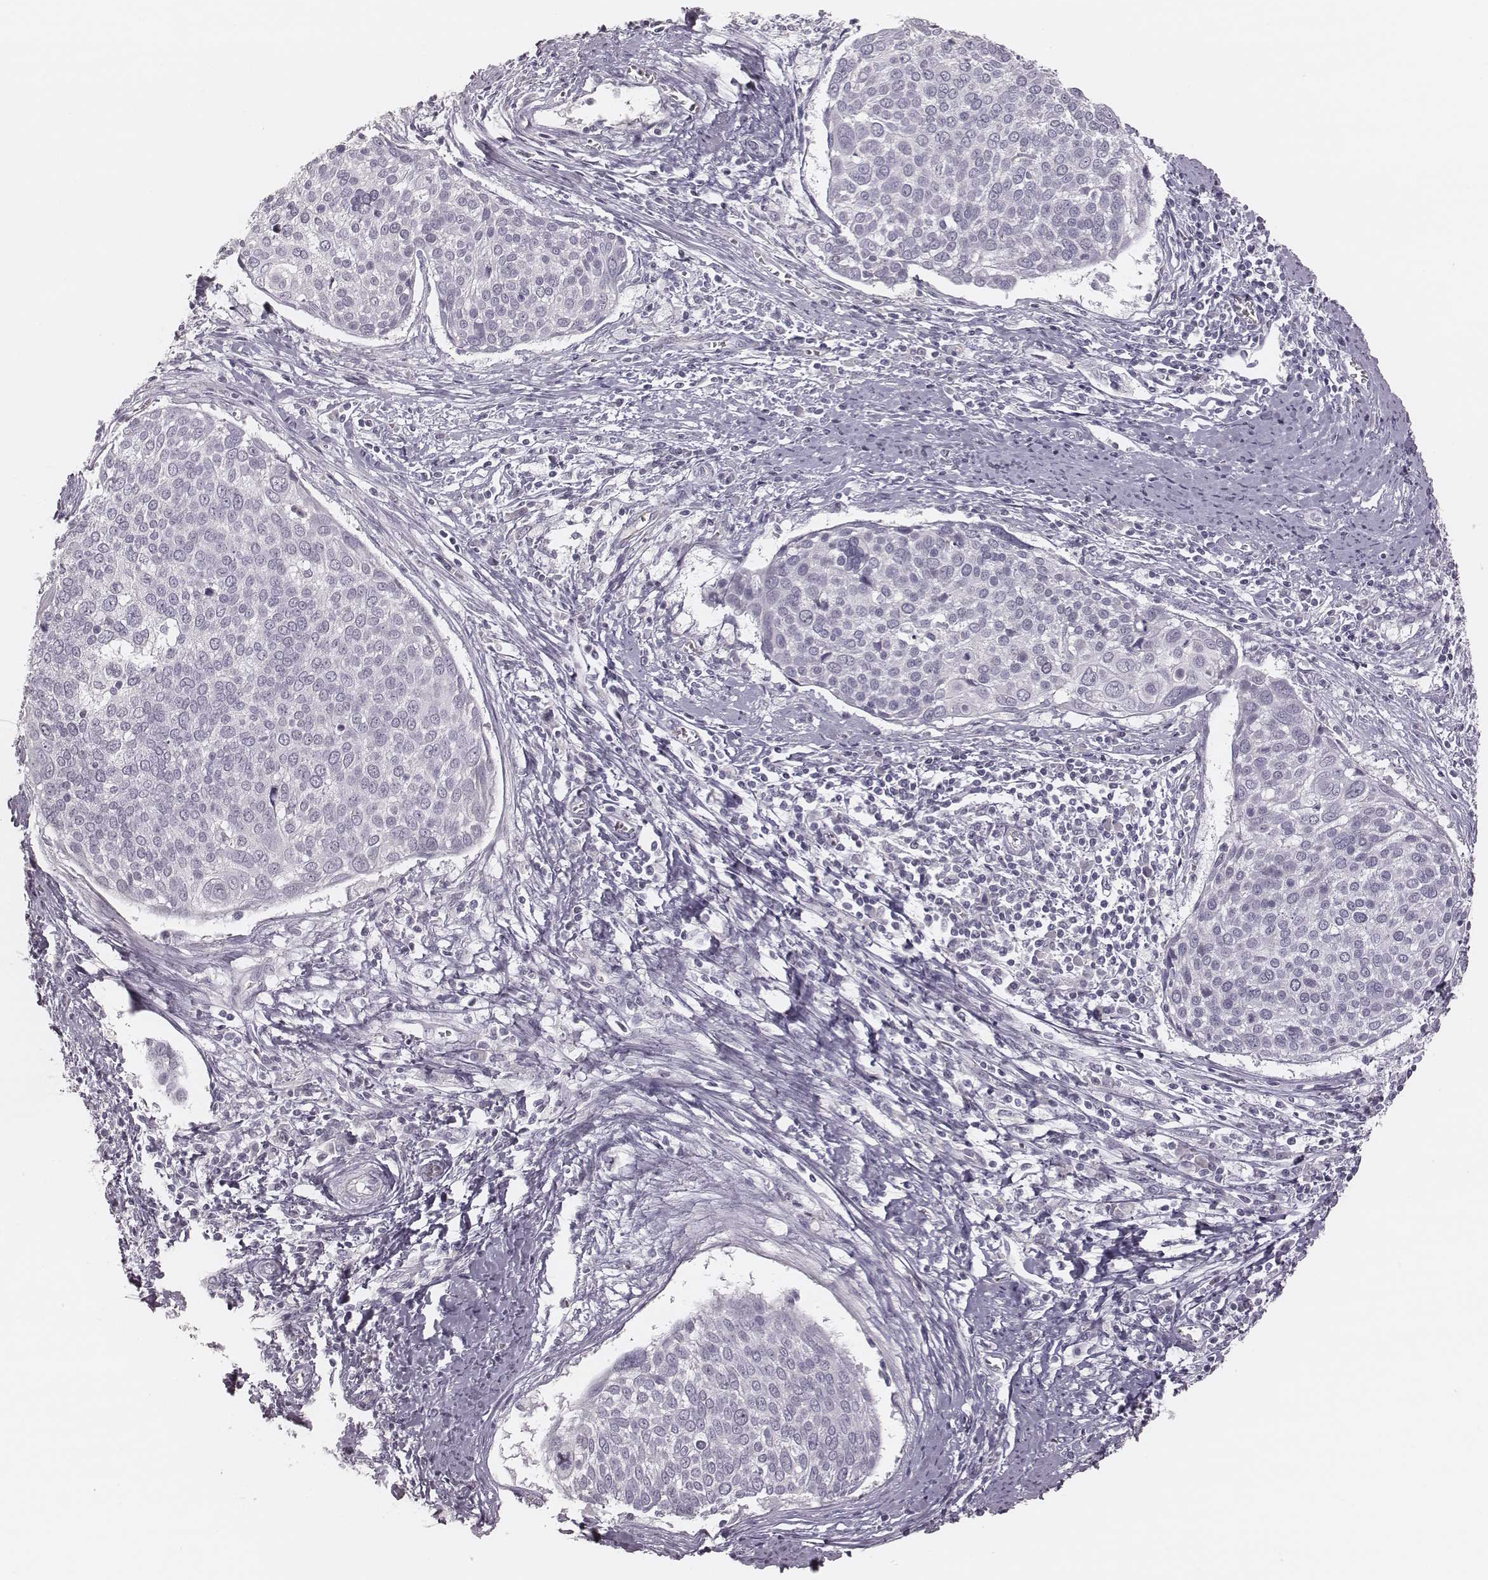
{"staining": {"intensity": "negative", "quantity": "none", "location": "none"}, "tissue": "cervical cancer", "cell_type": "Tumor cells", "image_type": "cancer", "snomed": [{"axis": "morphology", "description": "Squamous cell carcinoma, NOS"}, {"axis": "topography", "description": "Cervix"}], "caption": "Tumor cells show no significant staining in cervical cancer (squamous cell carcinoma).", "gene": "SPA17", "patient": {"sex": "female", "age": 39}}